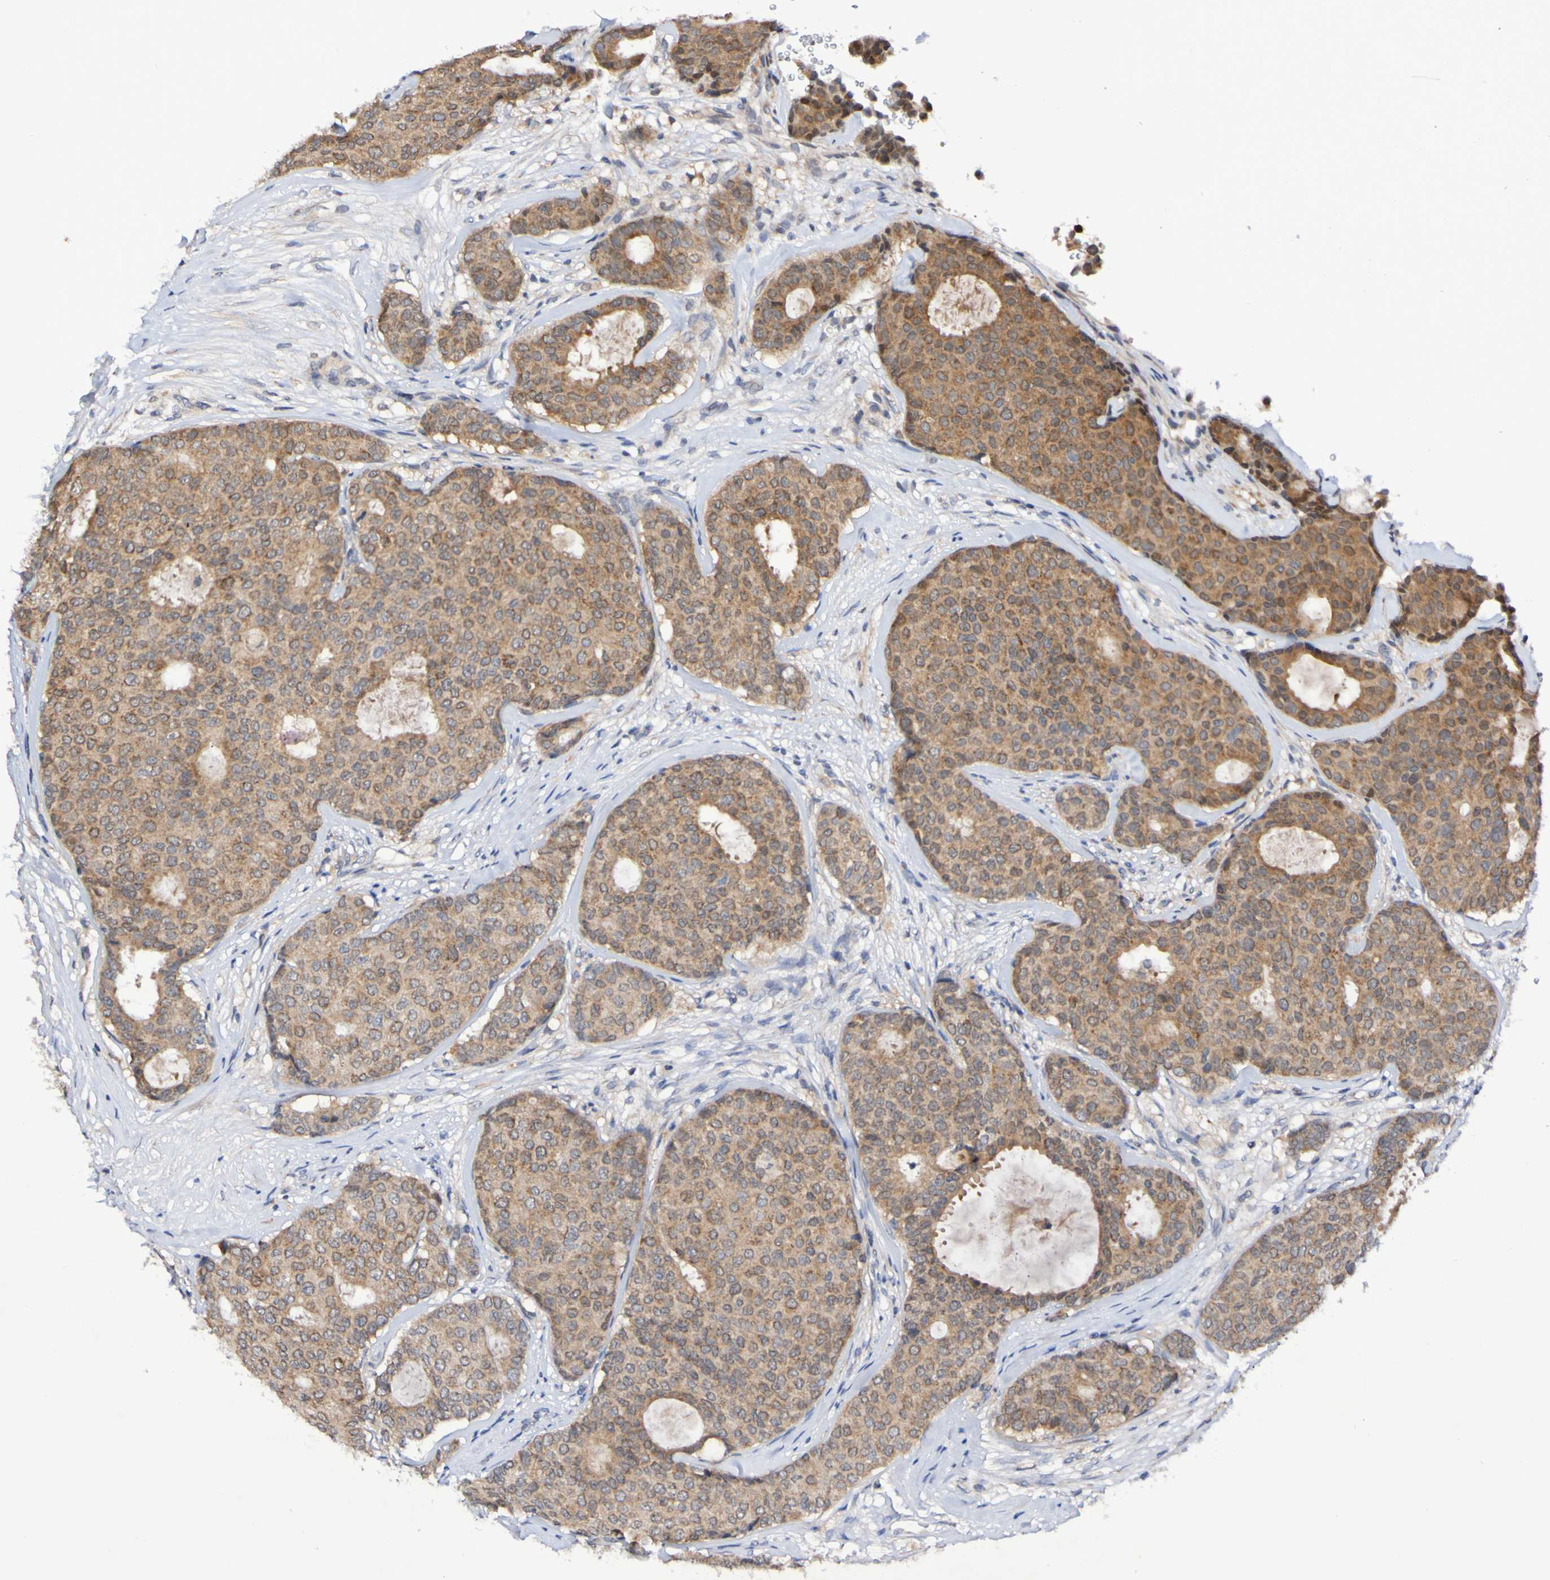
{"staining": {"intensity": "moderate", "quantity": ">75%", "location": "cytoplasmic/membranous"}, "tissue": "breast cancer", "cell_type": "Tumor cells", "image_type": "cancer", "snomed": [{"axis": "morphology", "description": "Duct carcinoma"}, {"axis": "topography", "description": "Breast"}], "caption": "IHC staining of infiltrating ductal carcinoma (breast), which shows medium levels of moderate cytoplasmic/membranous expression in approximately >75% of tumor cells indicating moderate cytoplasmic/membranous protein staining. The staining was performed using DAB (3,3'-diaminobenzidine) (brown) for protein detection and nuclei were counterstained in hematoxylin (blue).", "gene": "PTP4A2", "patient": {"sex": "female", "age": 75}}